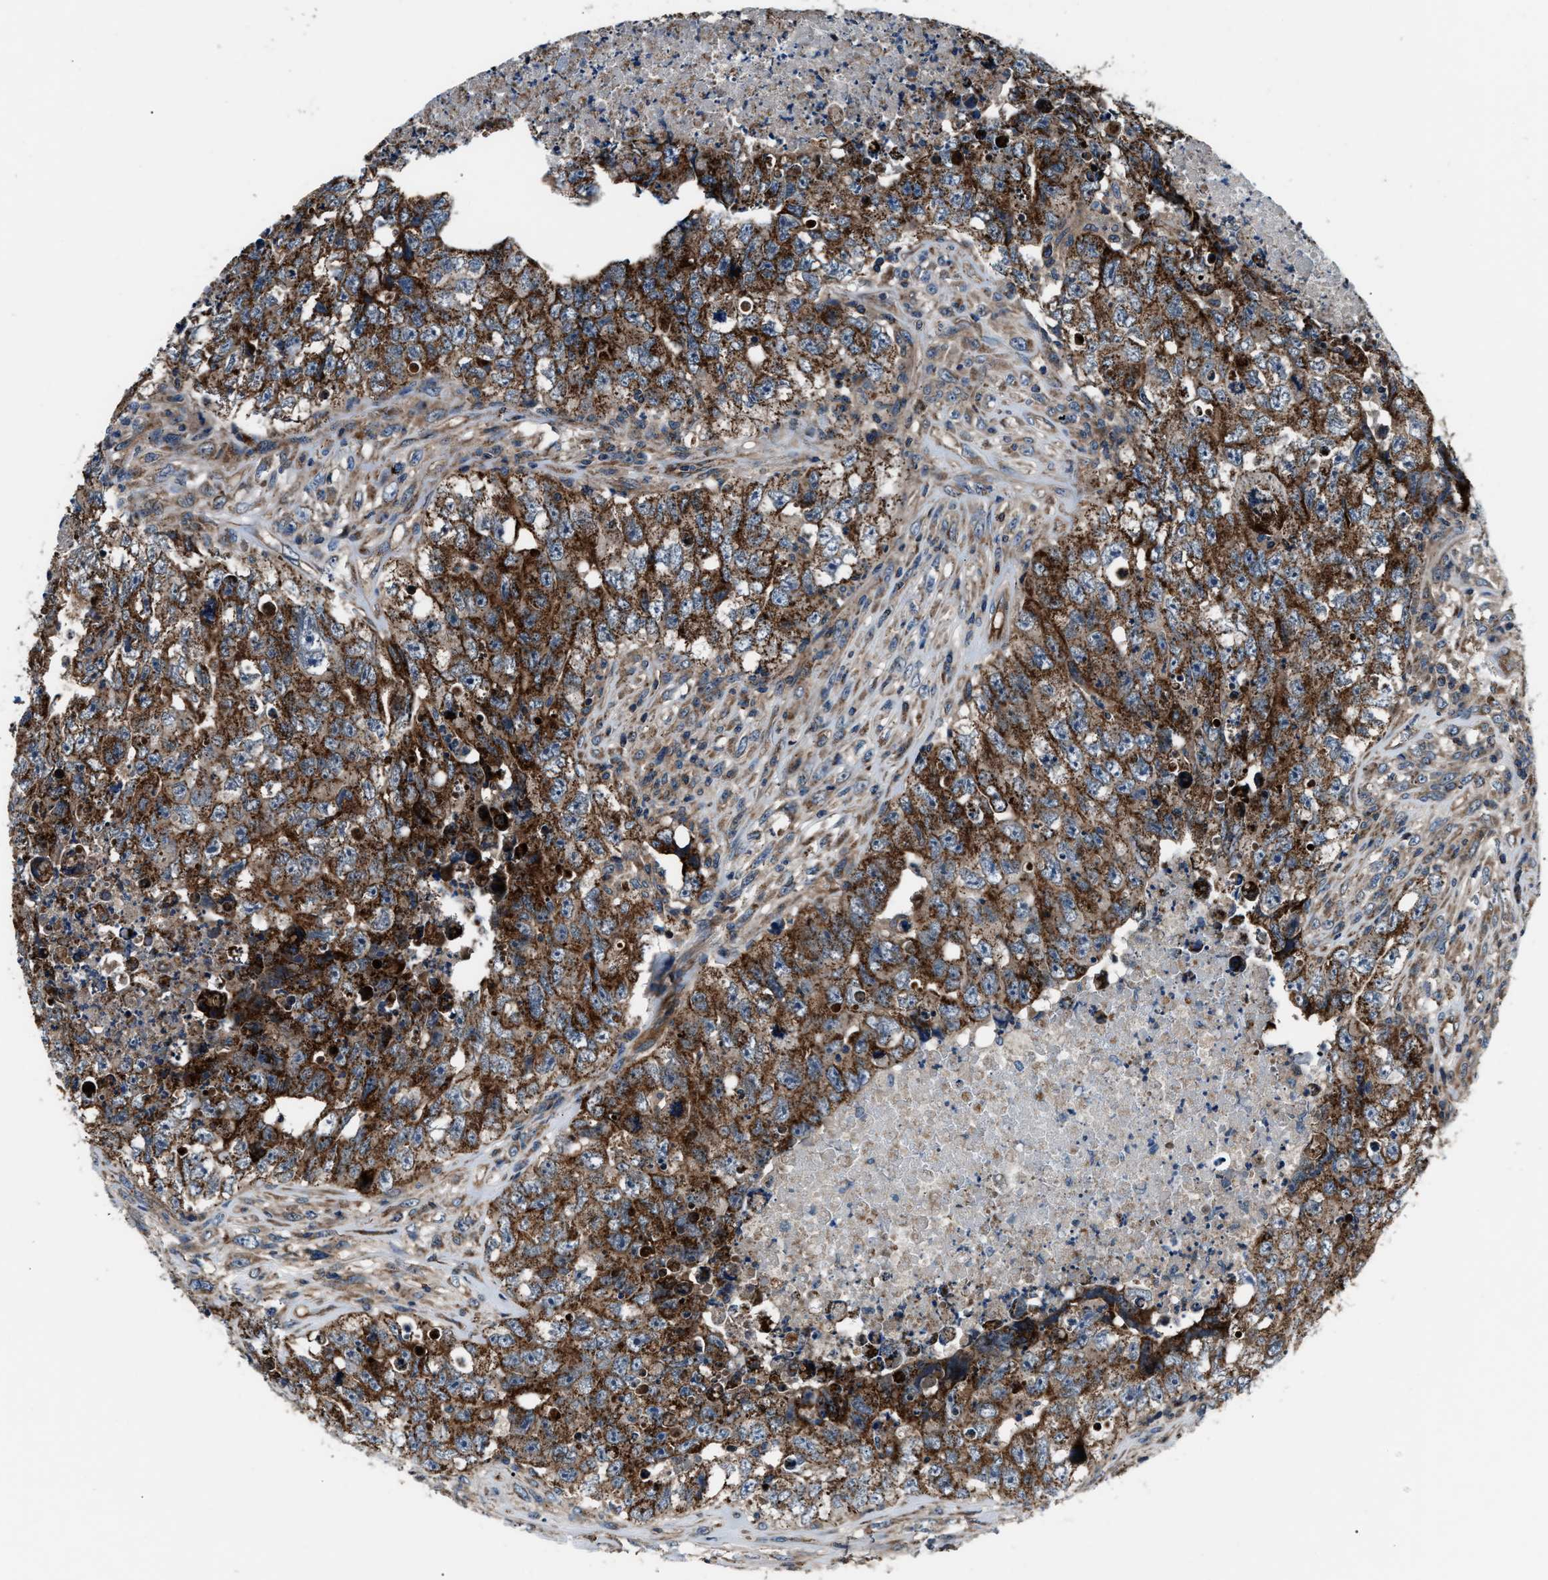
{"staining": {"intensity": "strong", "quantity": ">75%", "location": "cytoplasmic/membranous"}, "tissue": "testis cancer", "cell_type": "Tumor cells", "image_type": "cancer", "snomed": [{"axis": "morphology", "description": "Carcinoma, Embryonal, NOS"}, {"axis": "topography", "description": "Testis"}], "caption": "The micrograph demonstrates staining of testis cancer, revealing strong cytoplasmic/membranous protein expression (brown color) within tumor cells.", "gene": "GGCT", "patient": {"sex": "male", "age": 32}}